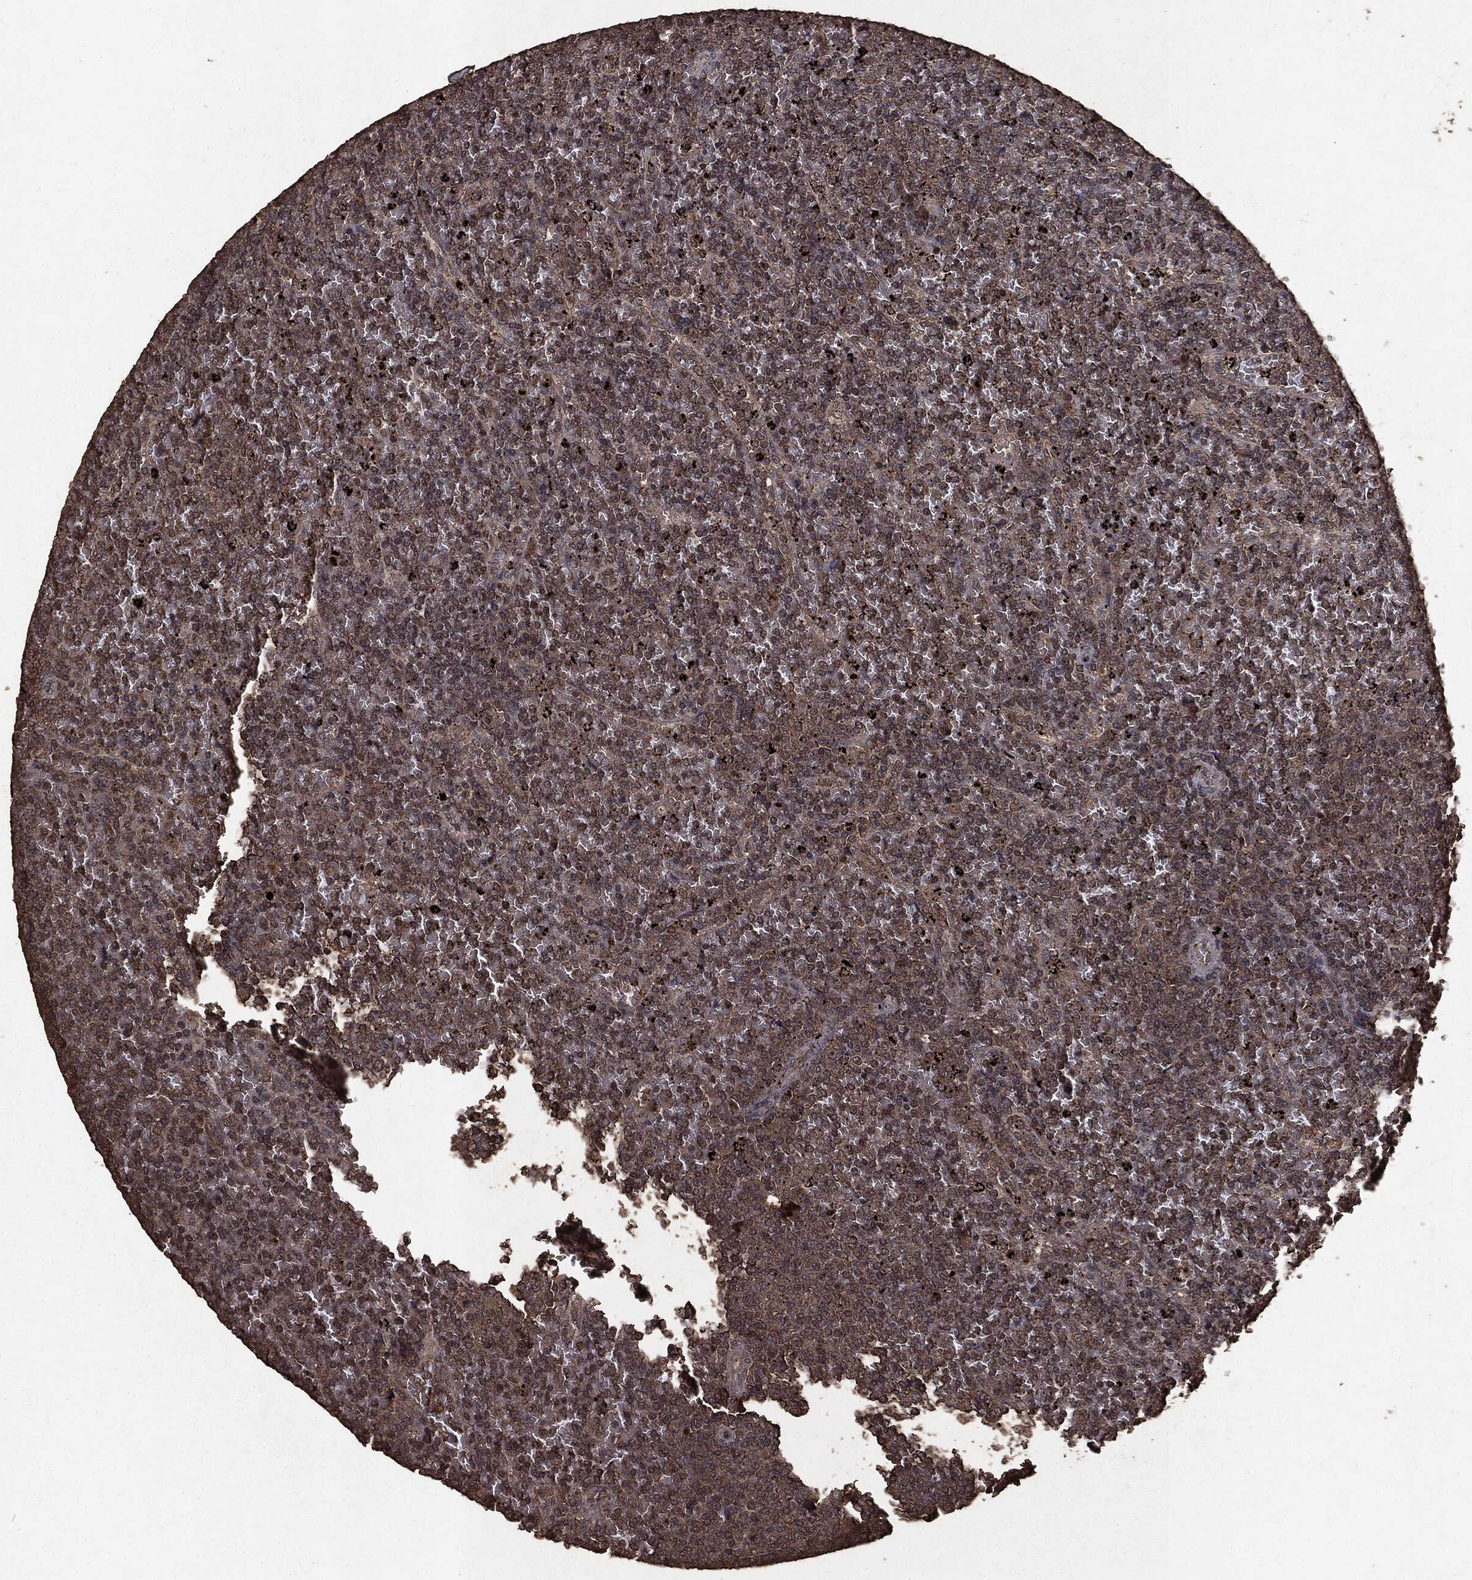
{"staining": {"intensity": "weak", "quantity": ">75%", "location": "cytoplasmic/membranous"}, "tissue": "lymphoma", "cell_type": "Tumor cells", "image_type": "cancer", "snomed": [{"axis": "morphology", "description": "Malignant lymphoma, non-Hodgkin's type, Low grade"}, {"axis": "topography", "description": "Spleen"}], "caption": "This micrograph displays lymphoma stained with IHC to label a protein in brown. The cytoplasmic/membranous of tumor cells show weak positivity for the protein. Nuclei are counter-stained blue.", "gene": "NME1", "patient": {"sex": "female", "age": 77}}